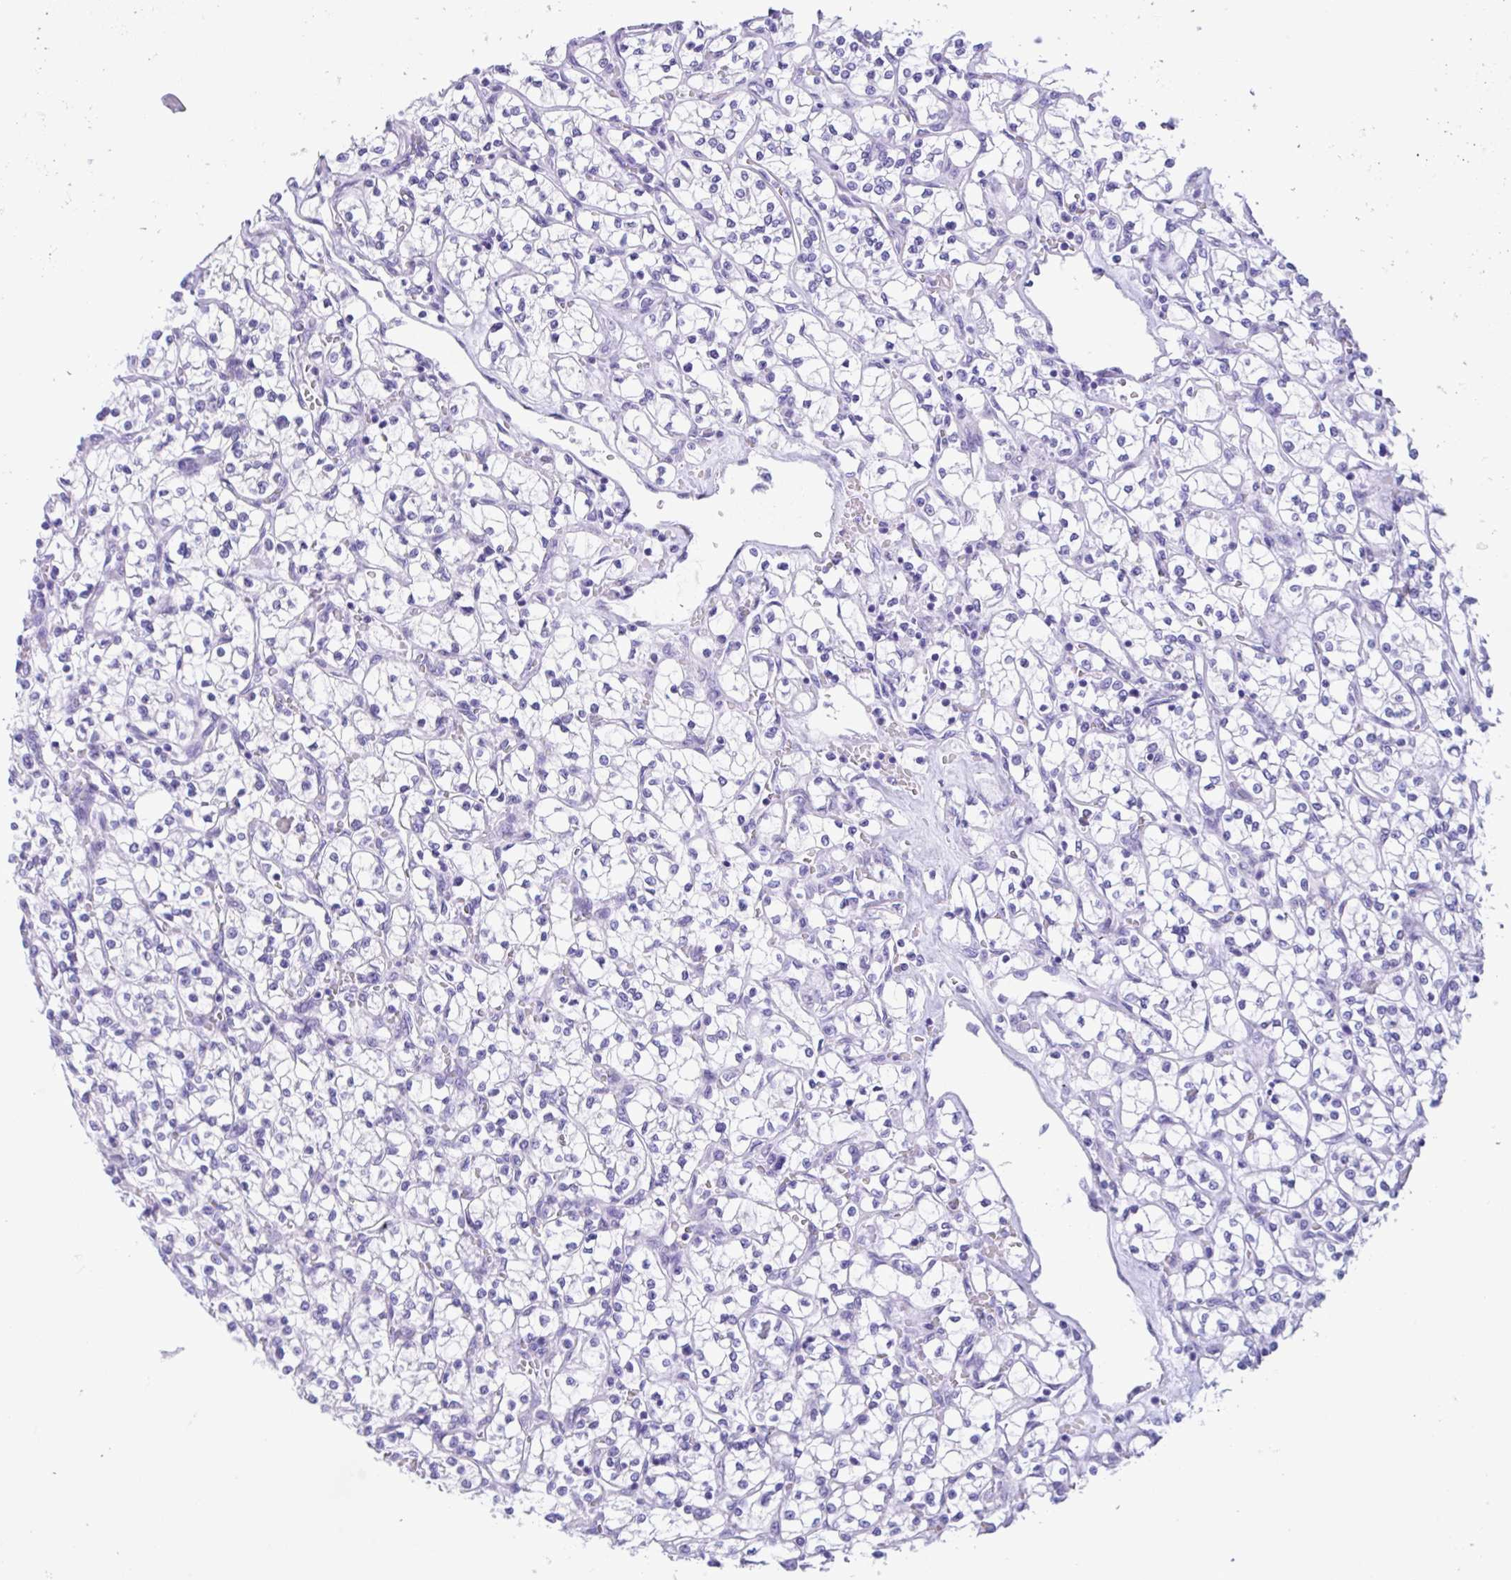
{"staining": {"intensity": "negative", "quantity": "none", "location": "none"}, "tissue": "renal cancer", "cell_type": "Tumor cells", "image_type": "cancer", "snomed": [{"axis": "morphology", "description": "Adenocarcinoma, NOS"}, {"axis": "topography", "description": "Kidney"}], "caption": "This is an immunohistochemistry (IHC) photomicrograph of human renal cancer. There is no positivity in tumor cells.", "gene": "OR4N4", "patient": {"sex": "female", "age": 64}}